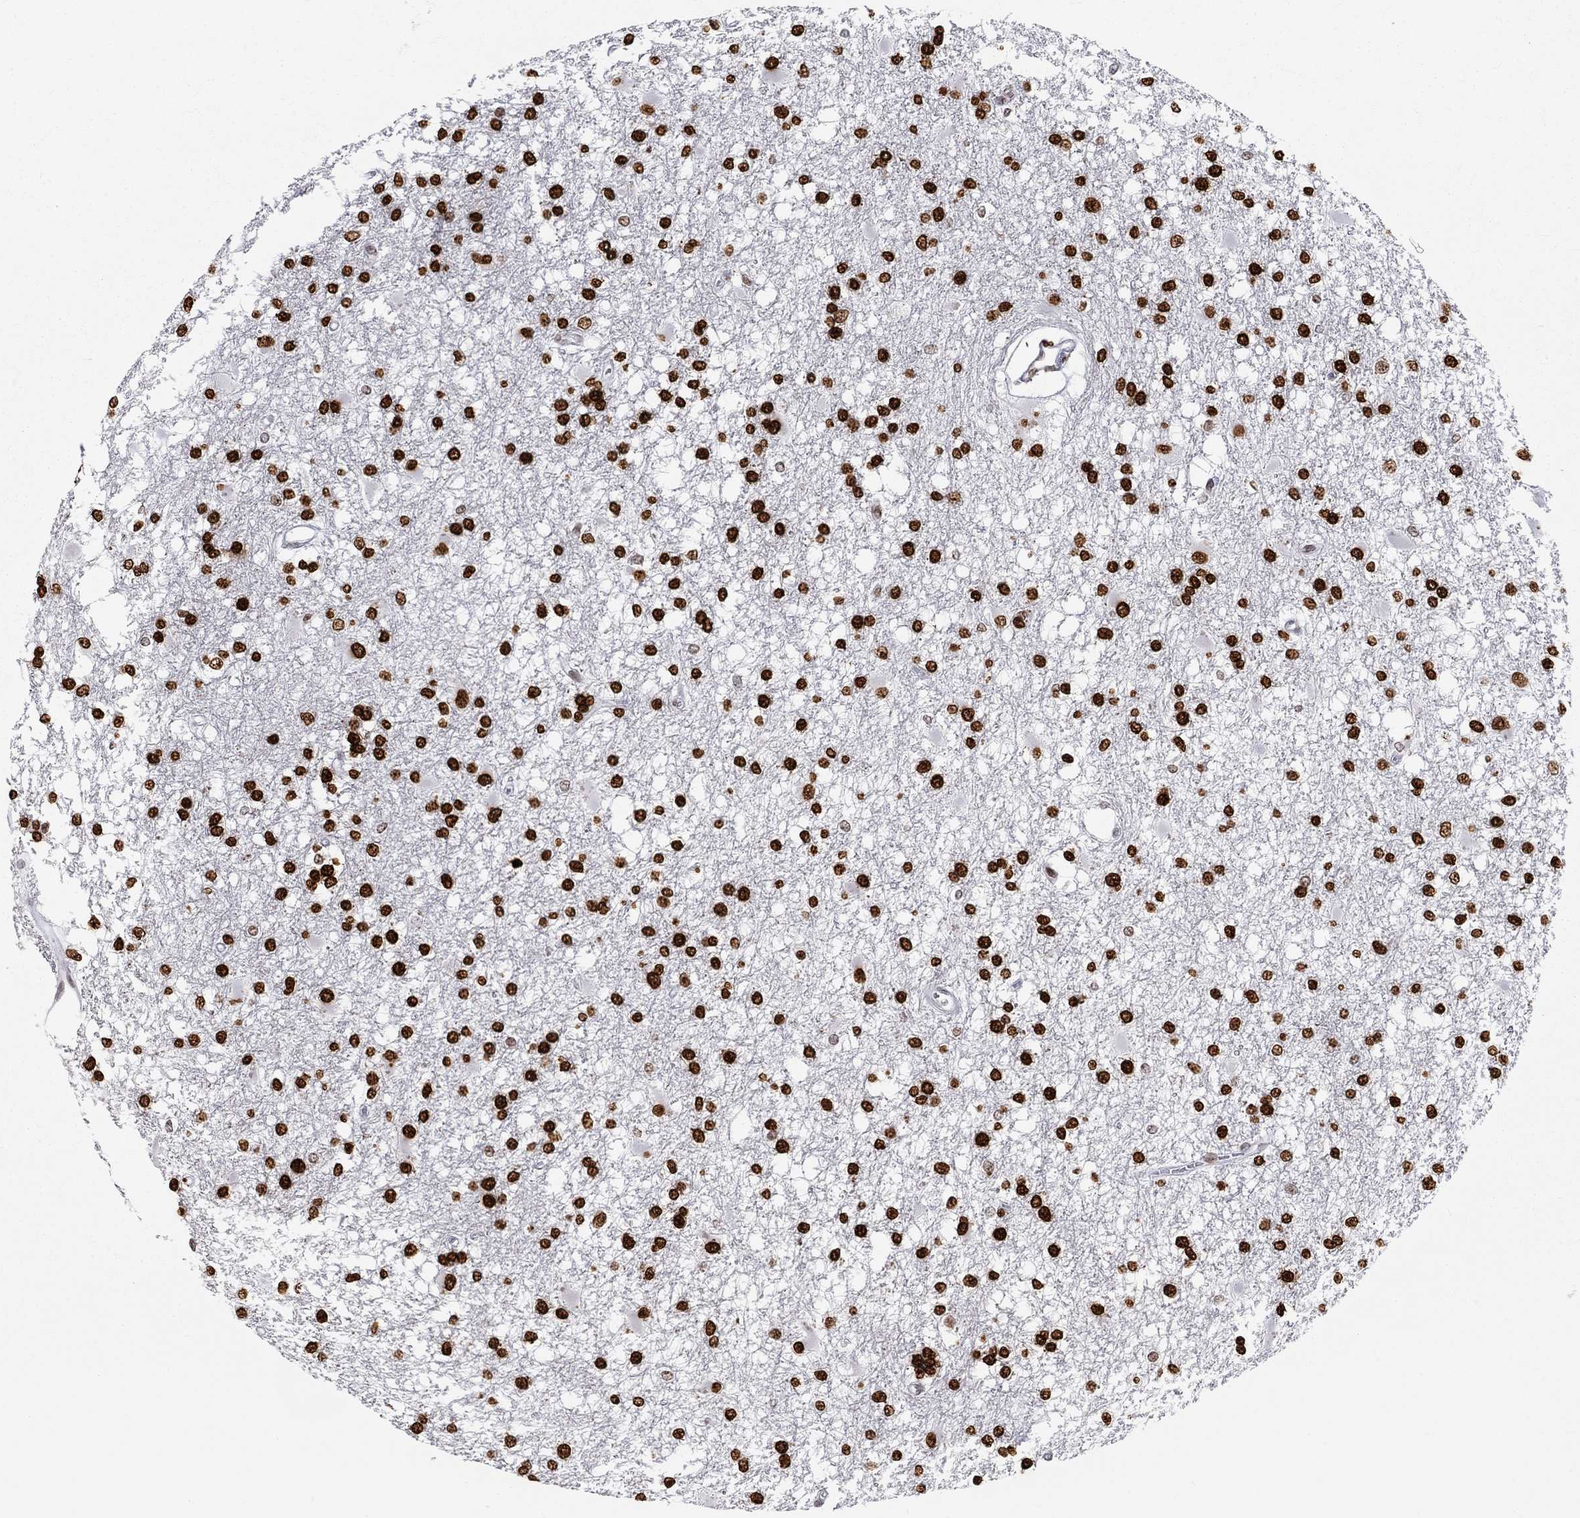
{"staining": {"intensity": "strong", "quantity": ">75%", "location": "nuclear"}, "tissue": "glioma", "cell_type": "Tumor cells", "image_type": "cancer", "snomed": [{"axis": "morphology", "description": "Glioma, malignant, High grade"}, {"axis": "topography", "description": "Cerebral cortex"}], "caption": "A micrograph showing strong nuclear staining in about >75% of tumor cells in malignant glioma (high-grade), as visualized by brown immunohistochemical staining.", "gene": "H2AX", "patient": {"sex": "male", "age": 79}}